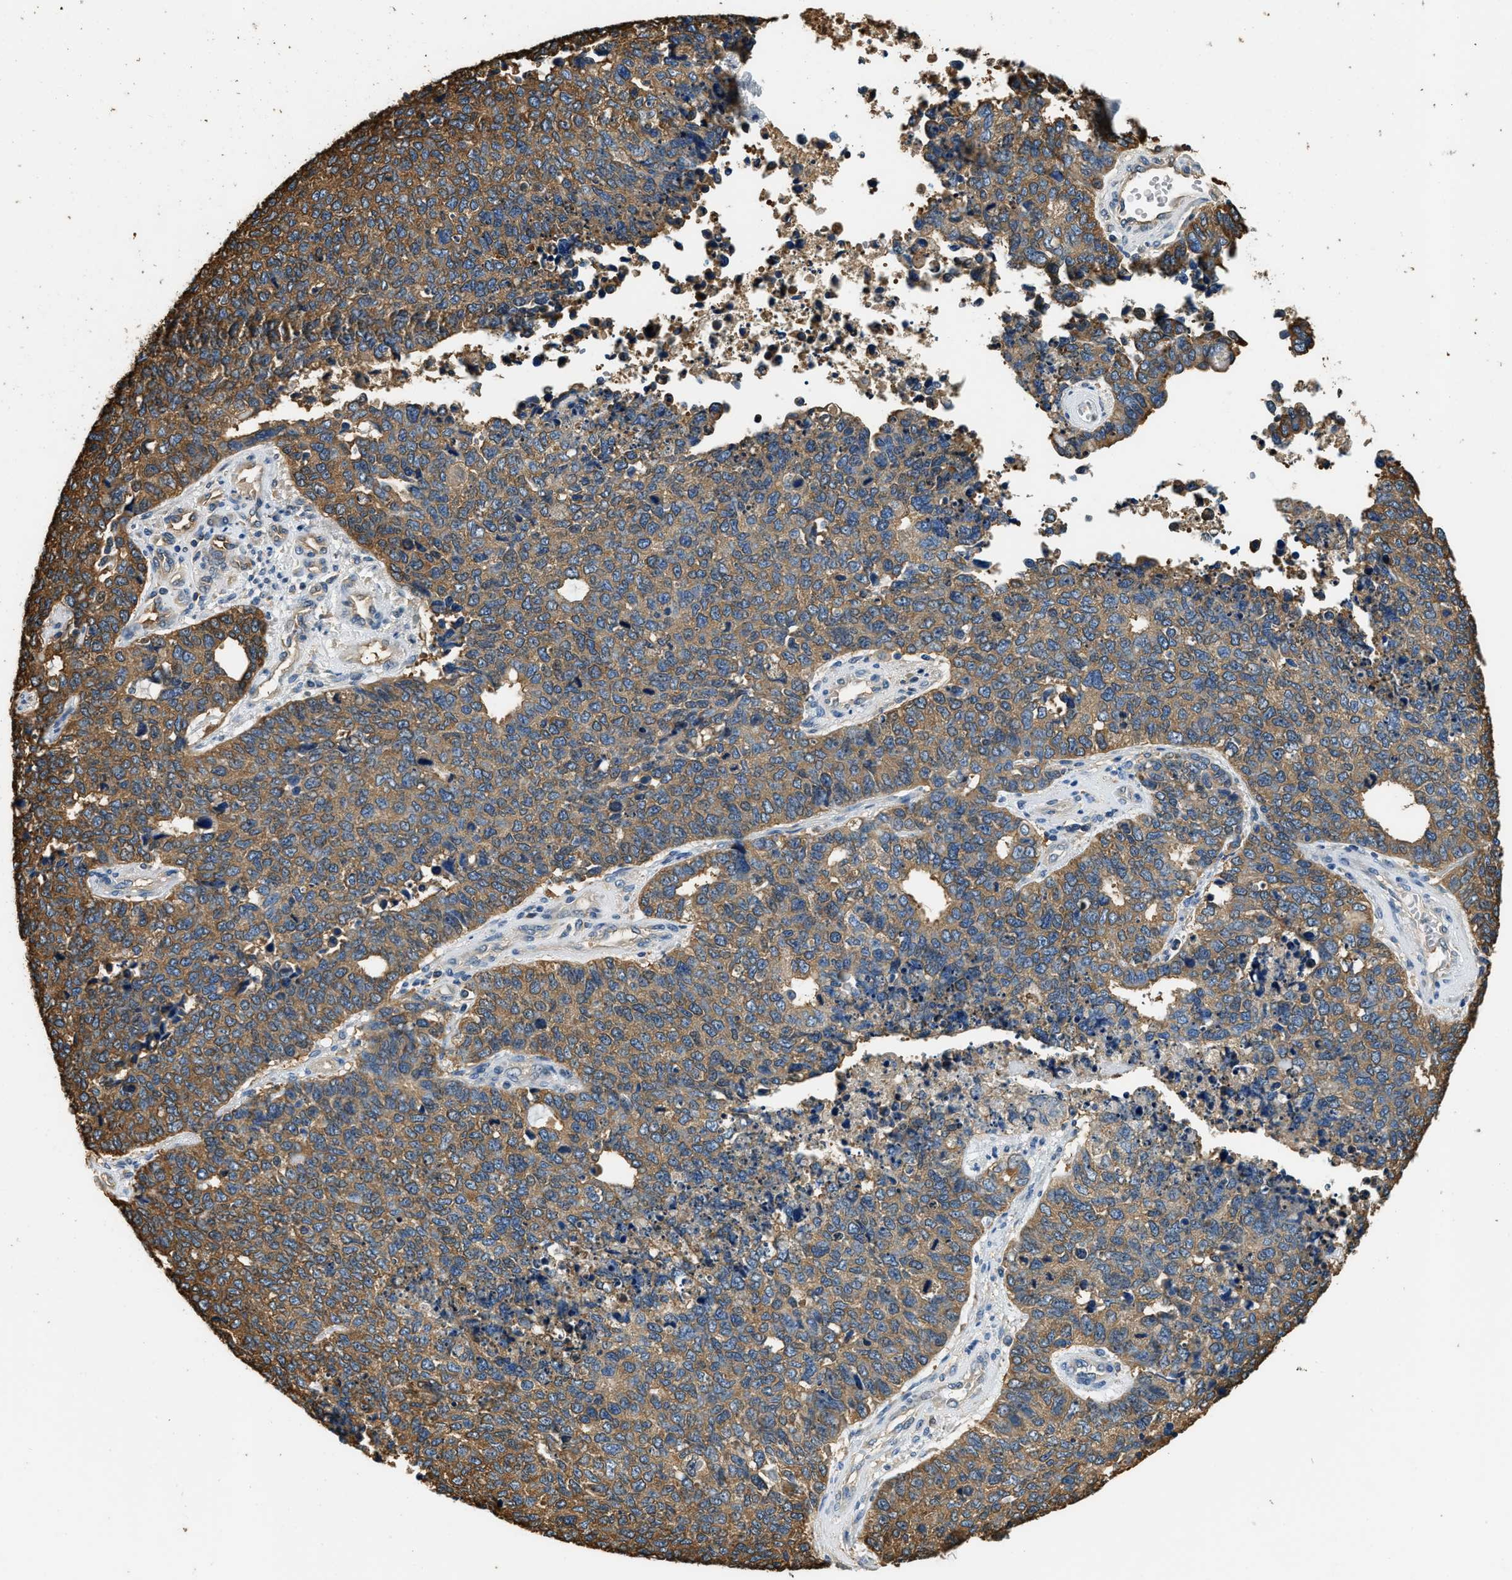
{"staining": {"intensity": "moderate", "quantity": ">75%", "location": "cytoplasmic/membranous"}, "tissue": "cervical cancer", "cell_type": "Tumor cells", "image_type": "cancer", "snomed": [{"axis": "morphology", "description": "Squamous cell carcinoma, NOS"}, {"axis": "topography", "description": "Cervix"}], "caption": "Protein expression by immunohistochemistry exhibits moderate cytoplasmic/membranous positivity in approximately >75% of tumor cells in cervical cancer (squamous cell carcinoma).", "gene": "PPP2R1B", "patient": {"sex": "female", "age": 63}}